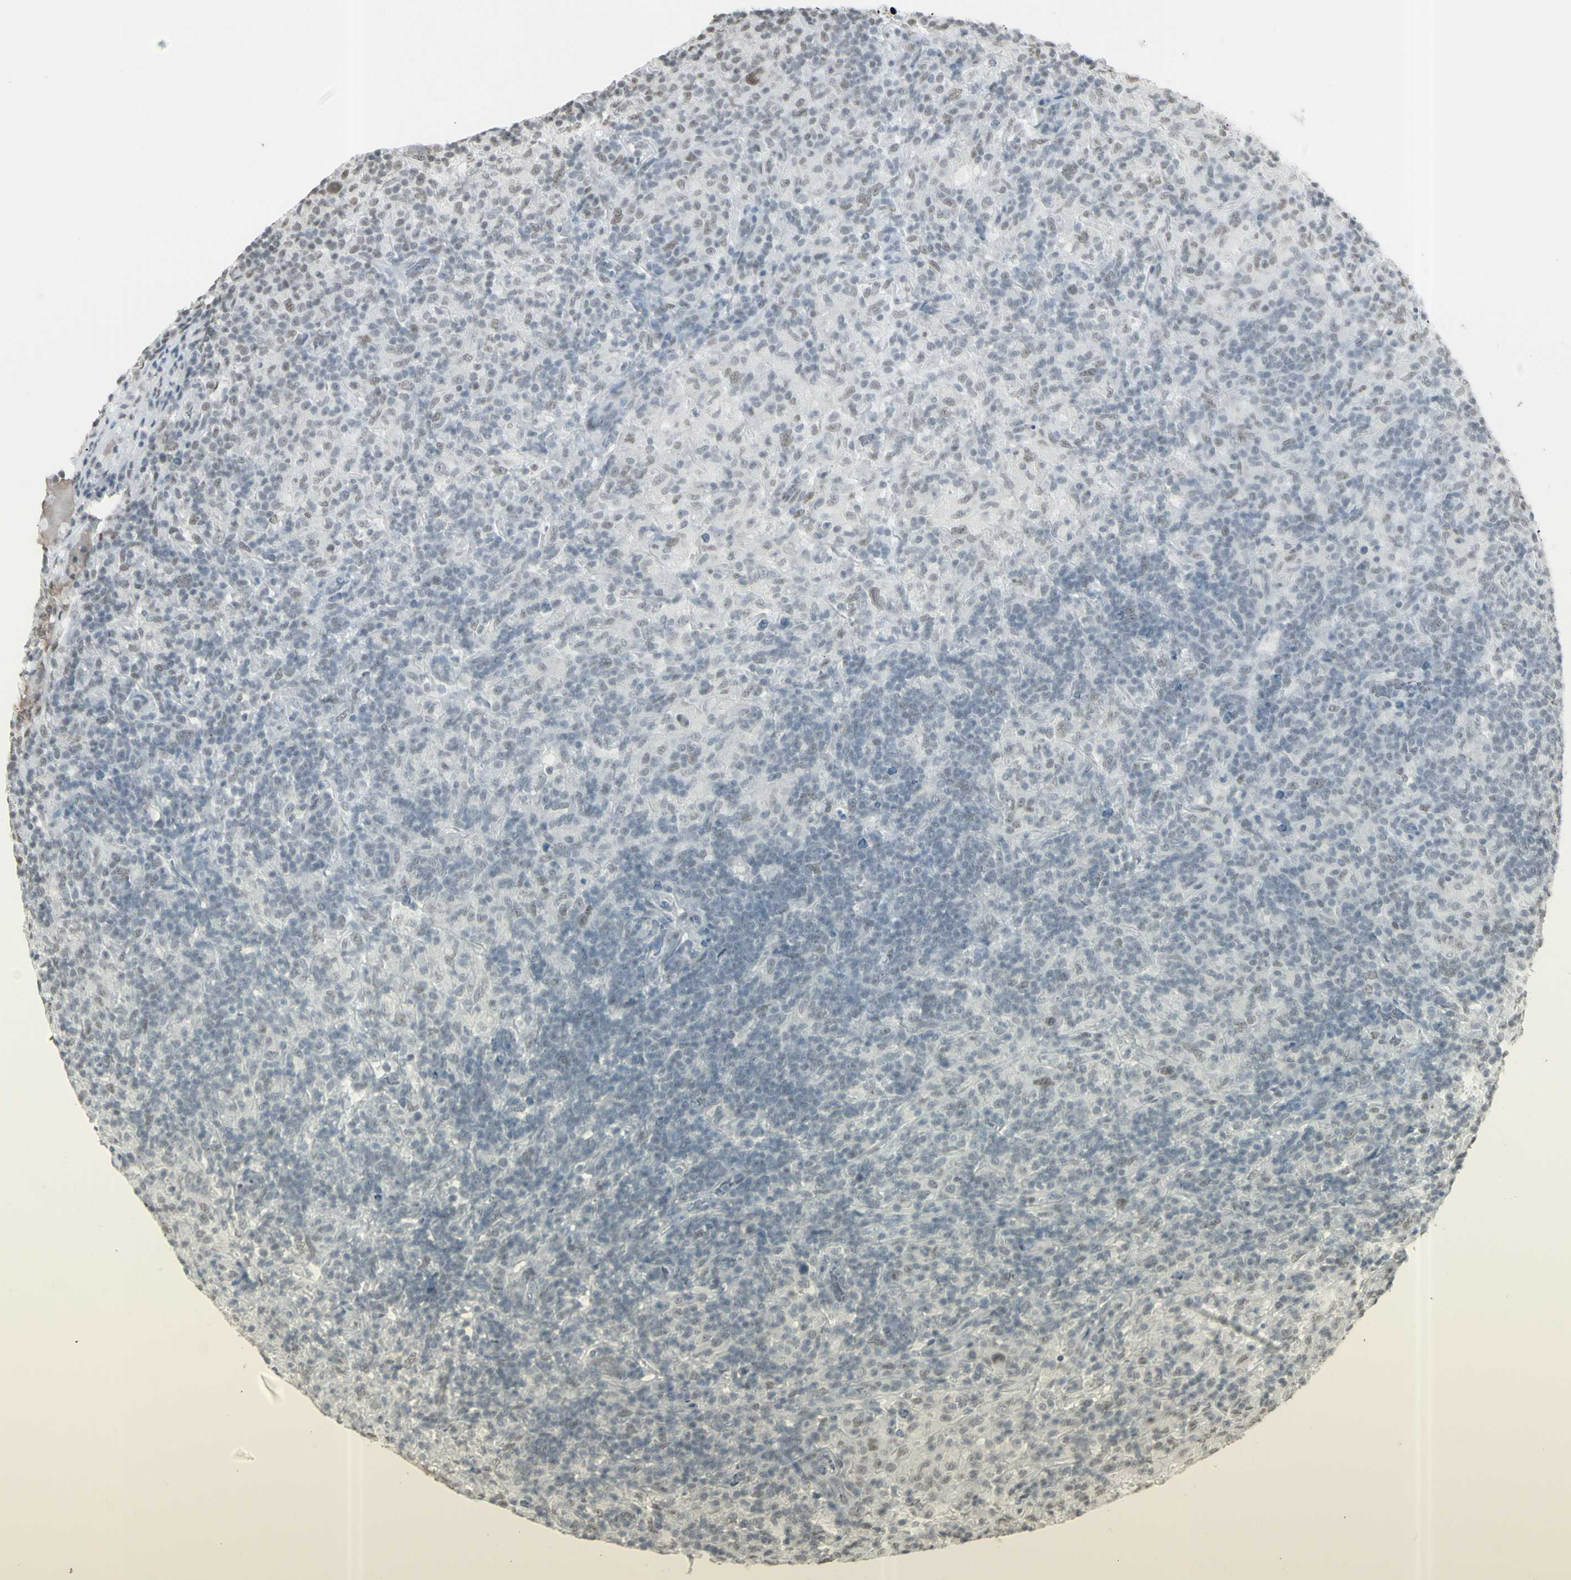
{"staining": {"intensity": "weak", "quantity": "25%-75%", "location": "nuclear"}, "tissue": "lymphoma", "cell_type": "Tumor cells", "image_type": "cancer", "snomed": [{"axis": "morphology", "description": "Hodgkin's disease, NOS"}, {"axis": "topography", "description": "Lymph node"}], "caption": "IHC (DAB) staining of lymphoma displays weak nuclear protein expression in approximately 25%-75% of tumor cells. (DAB IHC, brown staining for protein, blue staining for nuclei).", "gene": "TRIM28", "patient": {"sex": "male", "age": 70}}